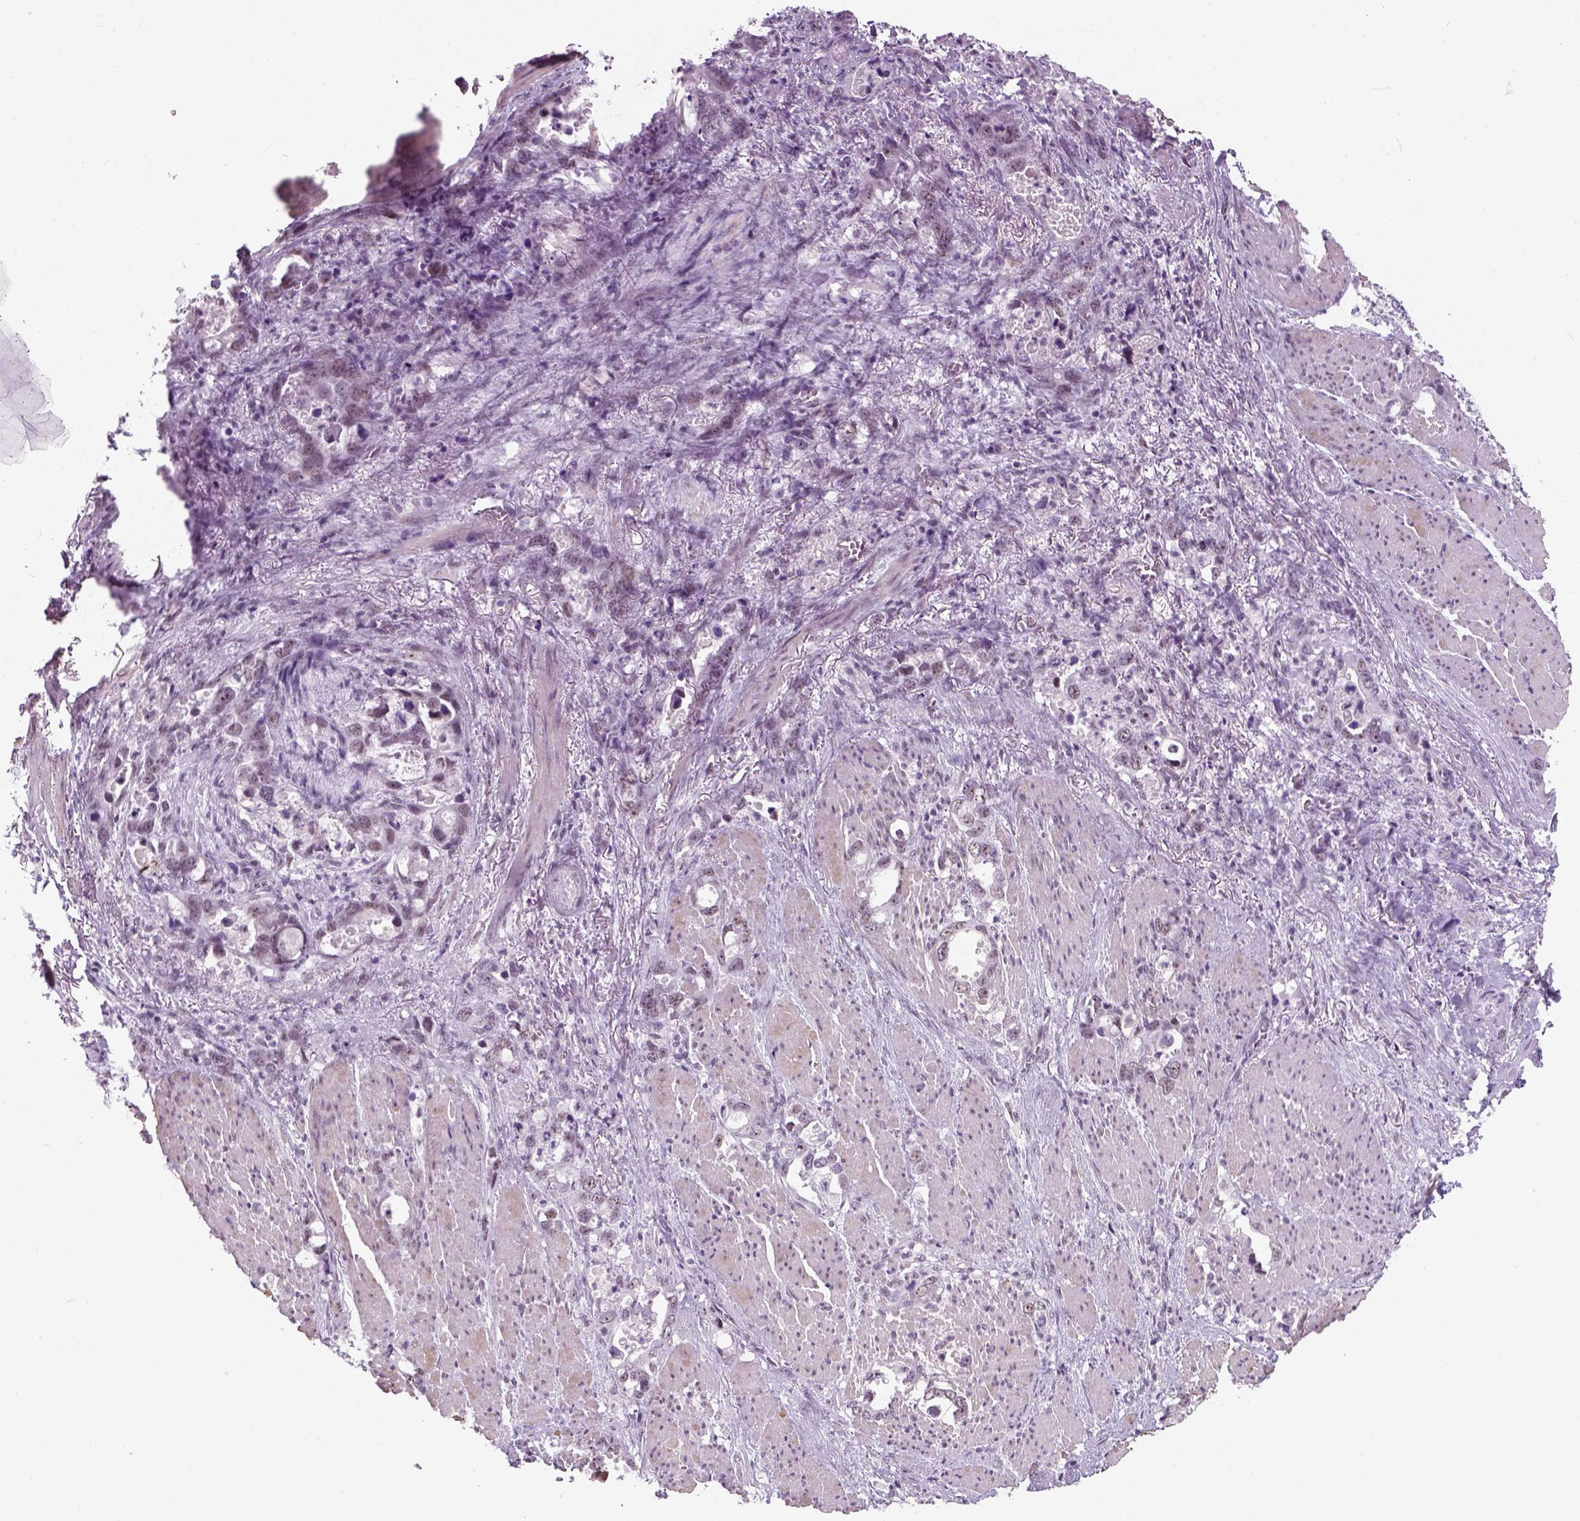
{"staining": {"intensity": "negative", "quantity": "none", "location": "none"}, "tissue": "stomach cancer", "cell_type": "Tumor cells", "image_type": "cancer", "snomed": [{"axis": "morphology", "description": "Normal tissue, NOS"}, {"axis": "morphology", "description": "Adenocarcinoma, NOS"}, {"axis": "topography", "description": "Esophagus"}, {"axis": "topography", "description": "Stomach, upper"}], "caption": "Tumor cells are negative for protein expression in human stomach cancer (adenocarcinoma).", "gene": "ZNF865", "patient": {"sex": "male", "age": 74}}